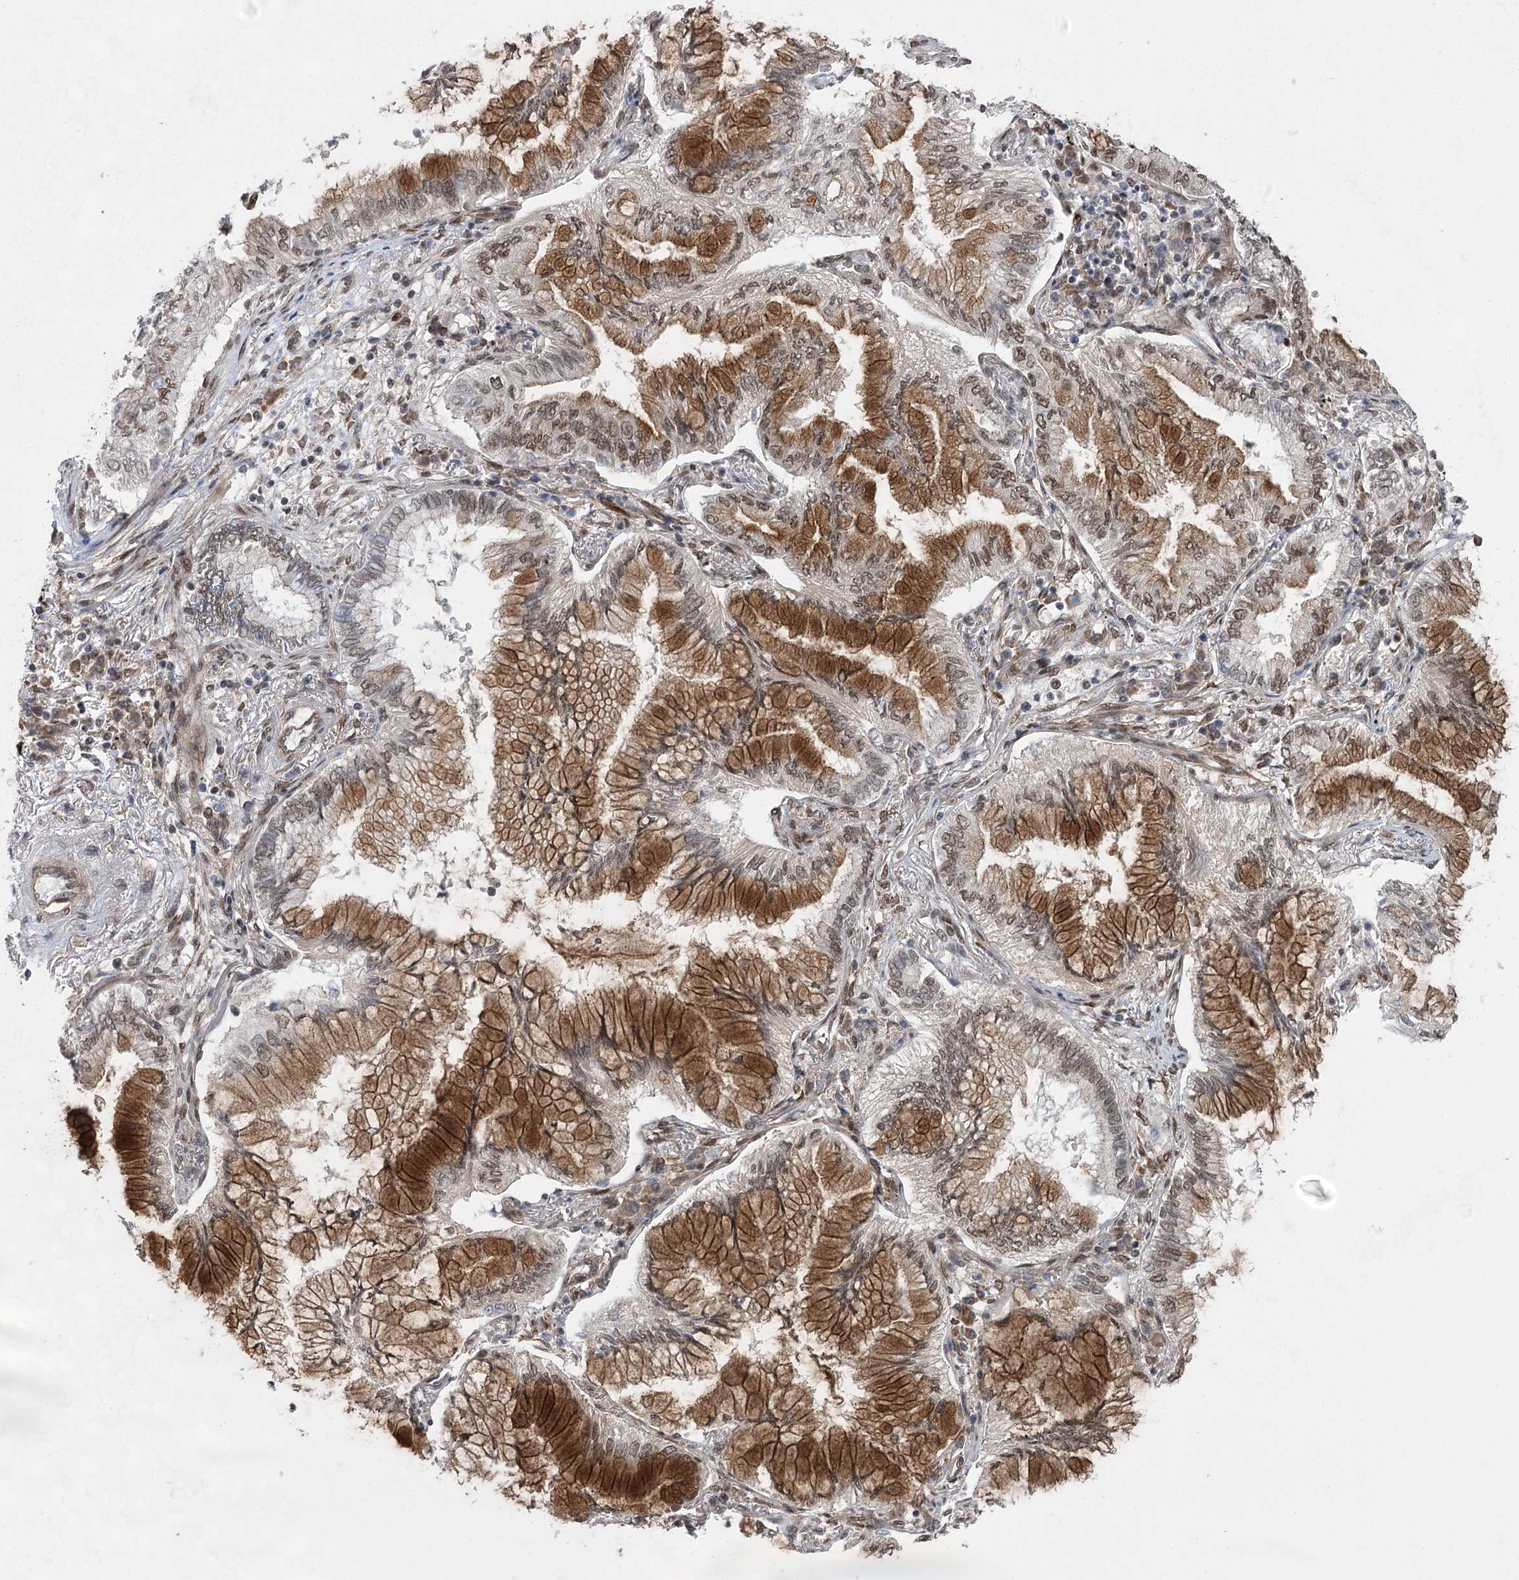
{"staining": {"intensity": "strong", "quantity": "25%-75%", "location": "cytoplasmic/membranous"}, "tissue": "lung cancer", "cell_type": "Tumor cells", "image_type": "cancer", "snomed": [{"axis": "morphology", "description": "Adenocarcinoma, NOS"}, {"axis": "topography", "description": "Lung"}], "caption": "Adenocarcinoma (lung) was stained to show a protein in brown. There is high levels of strong cytoplasmic/membranous staining in approximately 25%-75% of tumor cells.", "gene": "ZCCHC8", "patient": {"sex": "female", "age": 70}}